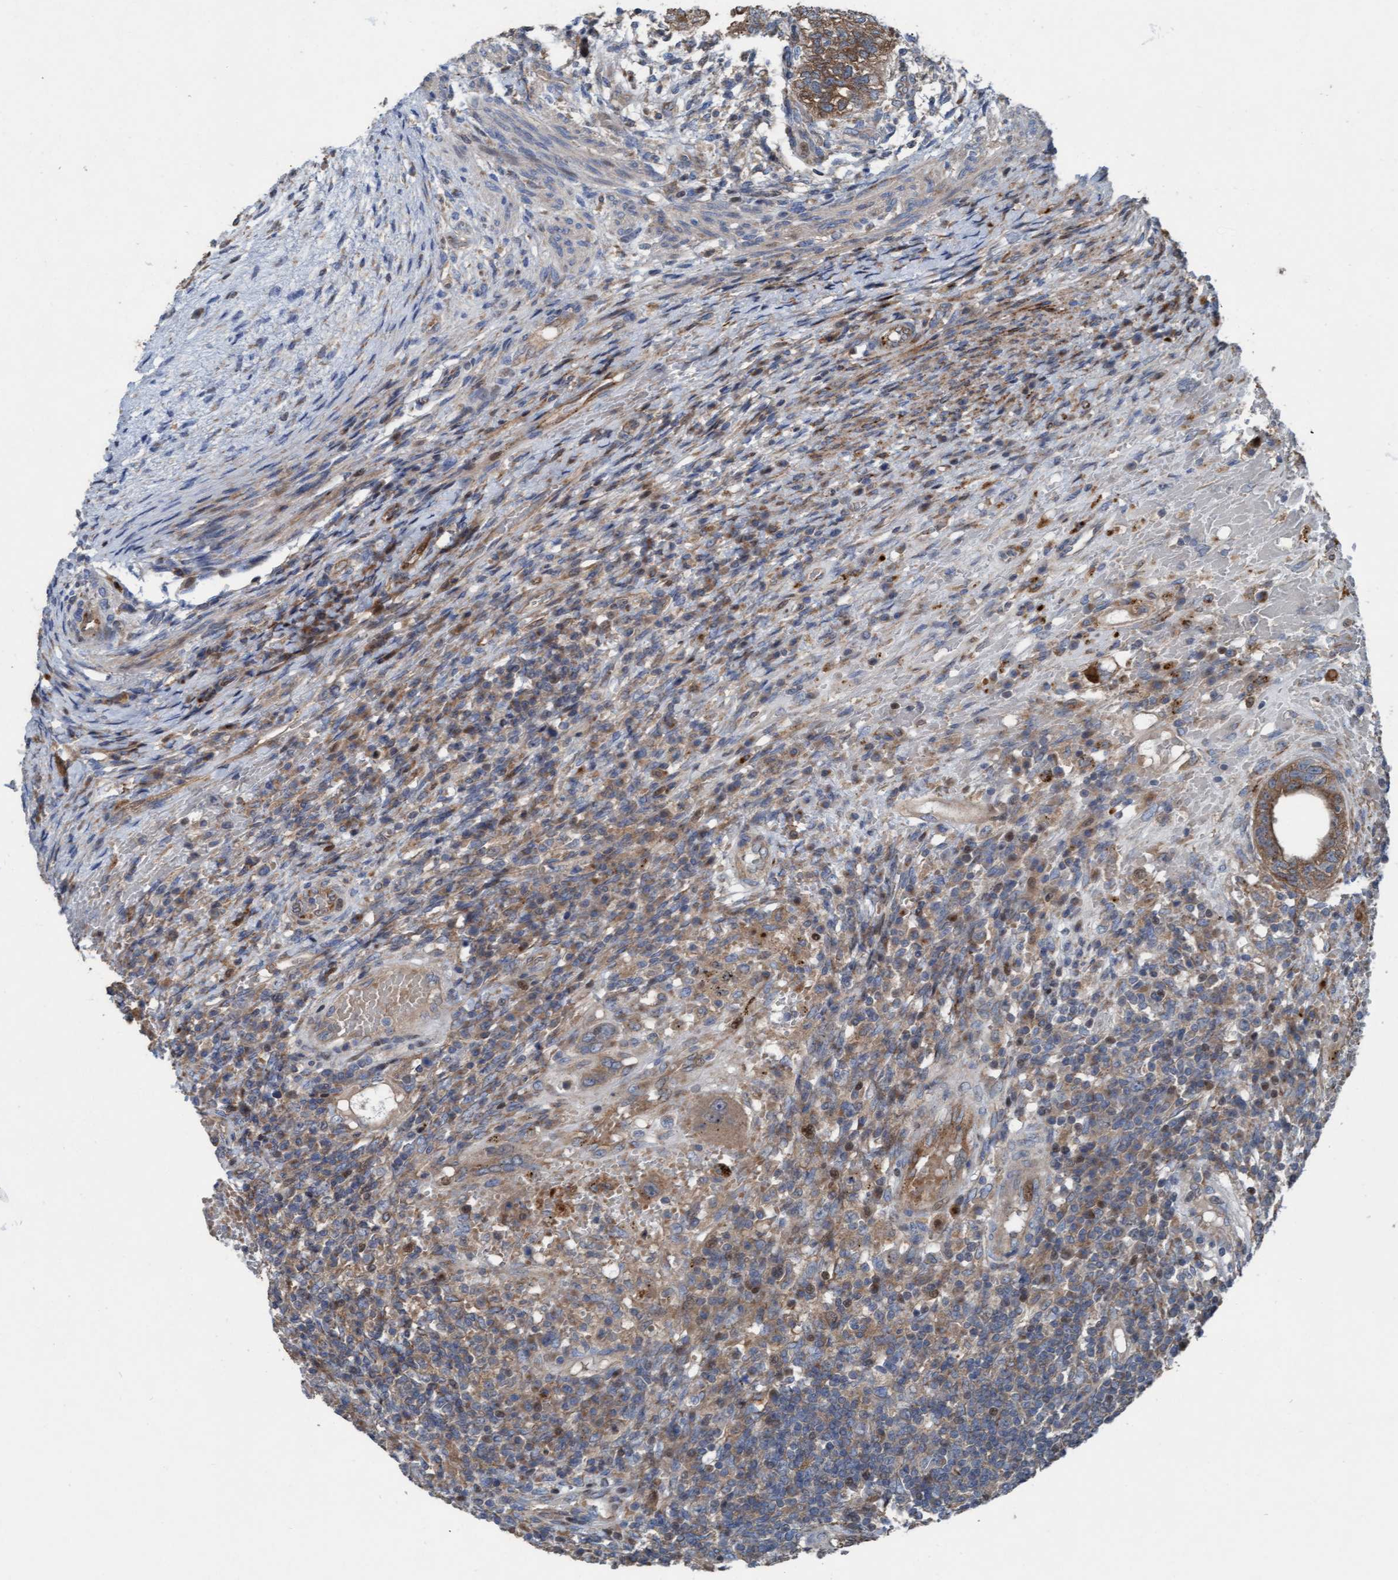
{"staining": {"intensity": "weak", "quantity": "25%-75%", "location": "cytoplasmic/membranous"}, "tissue": "testis cancer", "cell_type": "Tumor cells", "image_type": "cancer", "snomed": [{"axis": "morphology", "description": "Carcinoma, Embryonal, NOS"}, {"axis": "topography", "description": "Testis"}], "caption": "Immunohistochemical staining of testis cancer exhibits weak cytoplasmic/membranous protein positivity in about 25%-75% of tumor cells.", "gene": "KLHL26", "patient": {"sex": "male", "age": 26}}